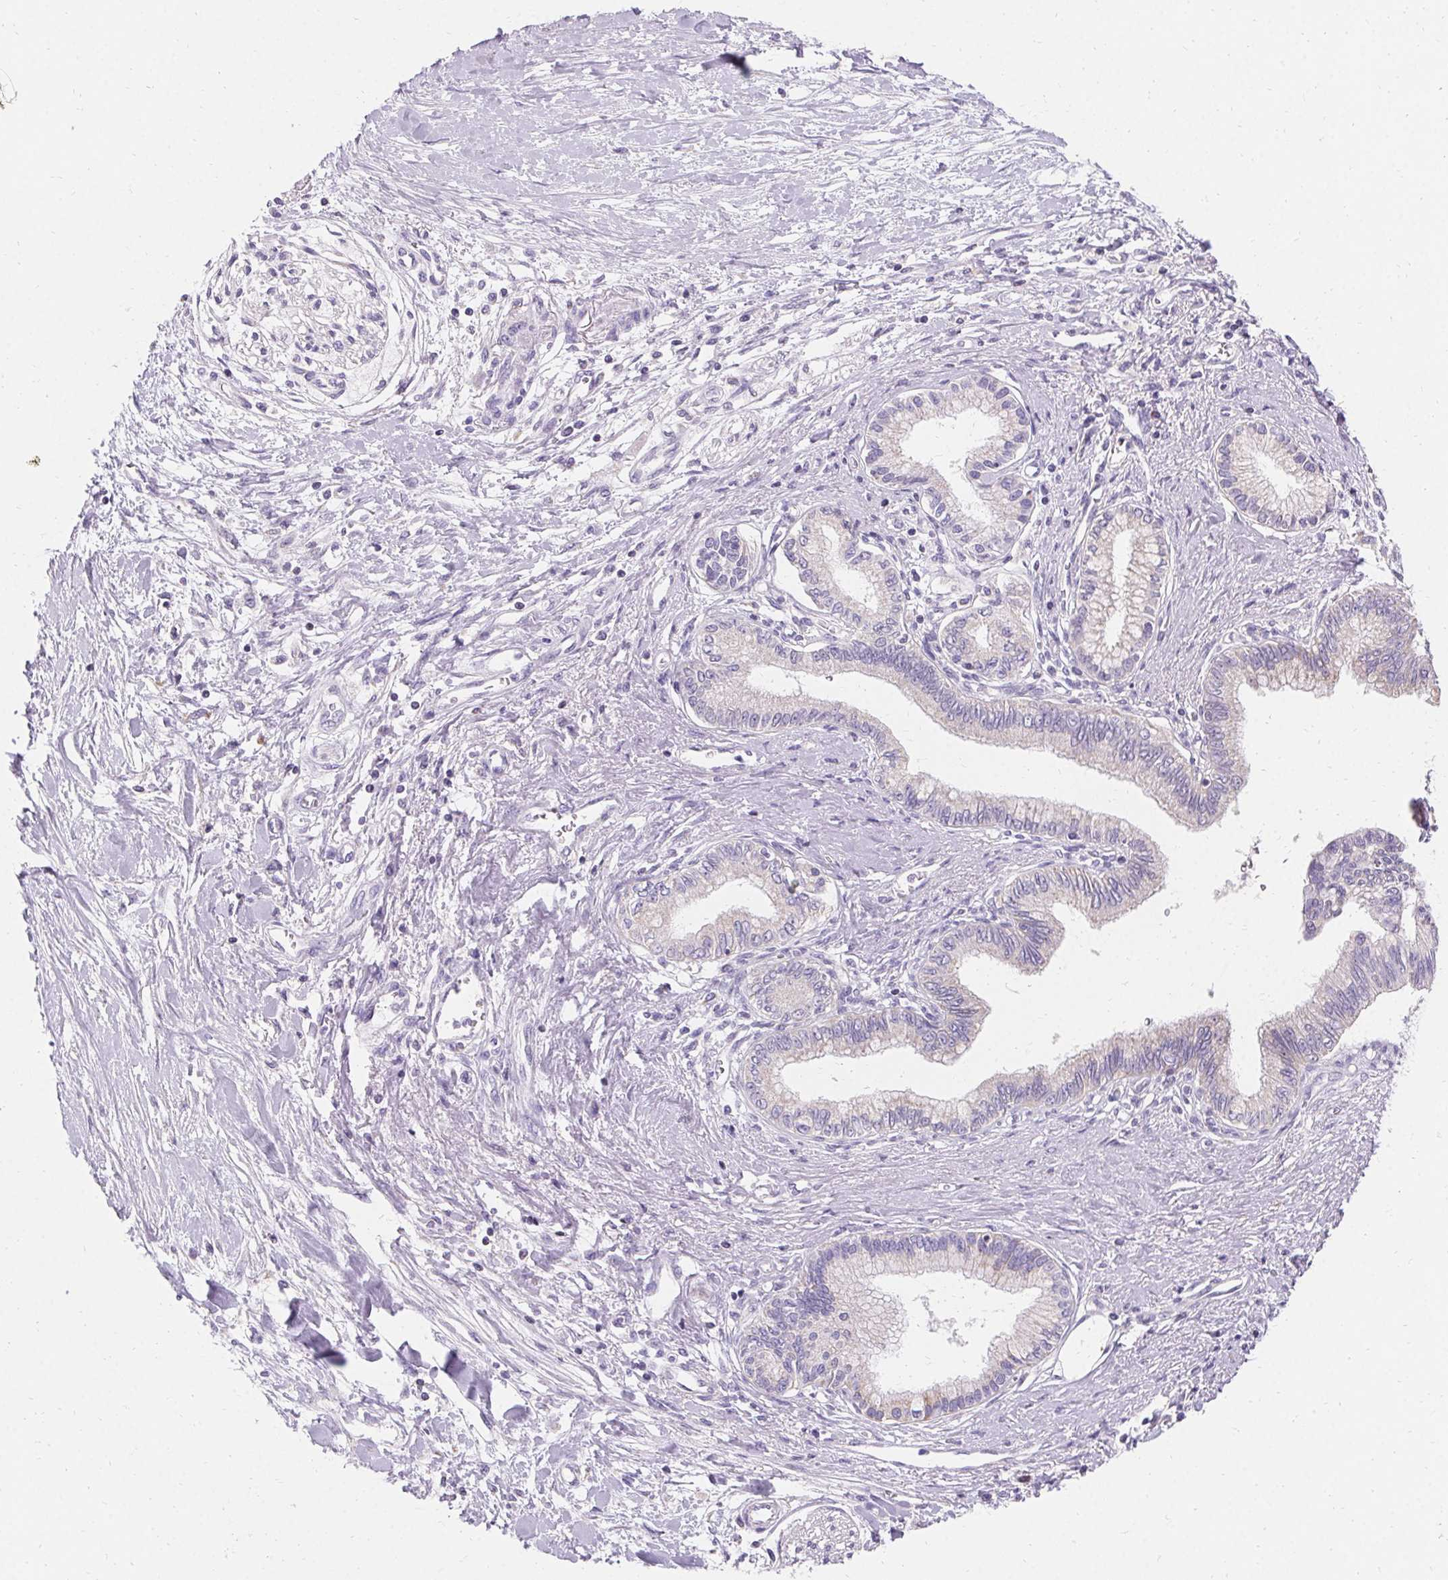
{"staining": {"intensity": "negative", "quantity": "none", "location": "none"}, "tissue": "pancreatic cancer", "cell_type": "Tumor cells", "image_type": "cancer", "snomed": [{"axis": "morphology", "description": "Adenocarcinoma, NOS"}, {"axis": "topography", "description": "Pancreas"}], "caption": "This is a histopathology image of immunohistochemistry staining of pancreatic adenocarcinoma, which shows no expression in tumor cells.", "gene": "ASGR2", "patient": {"sex": "female", "age": 77}}